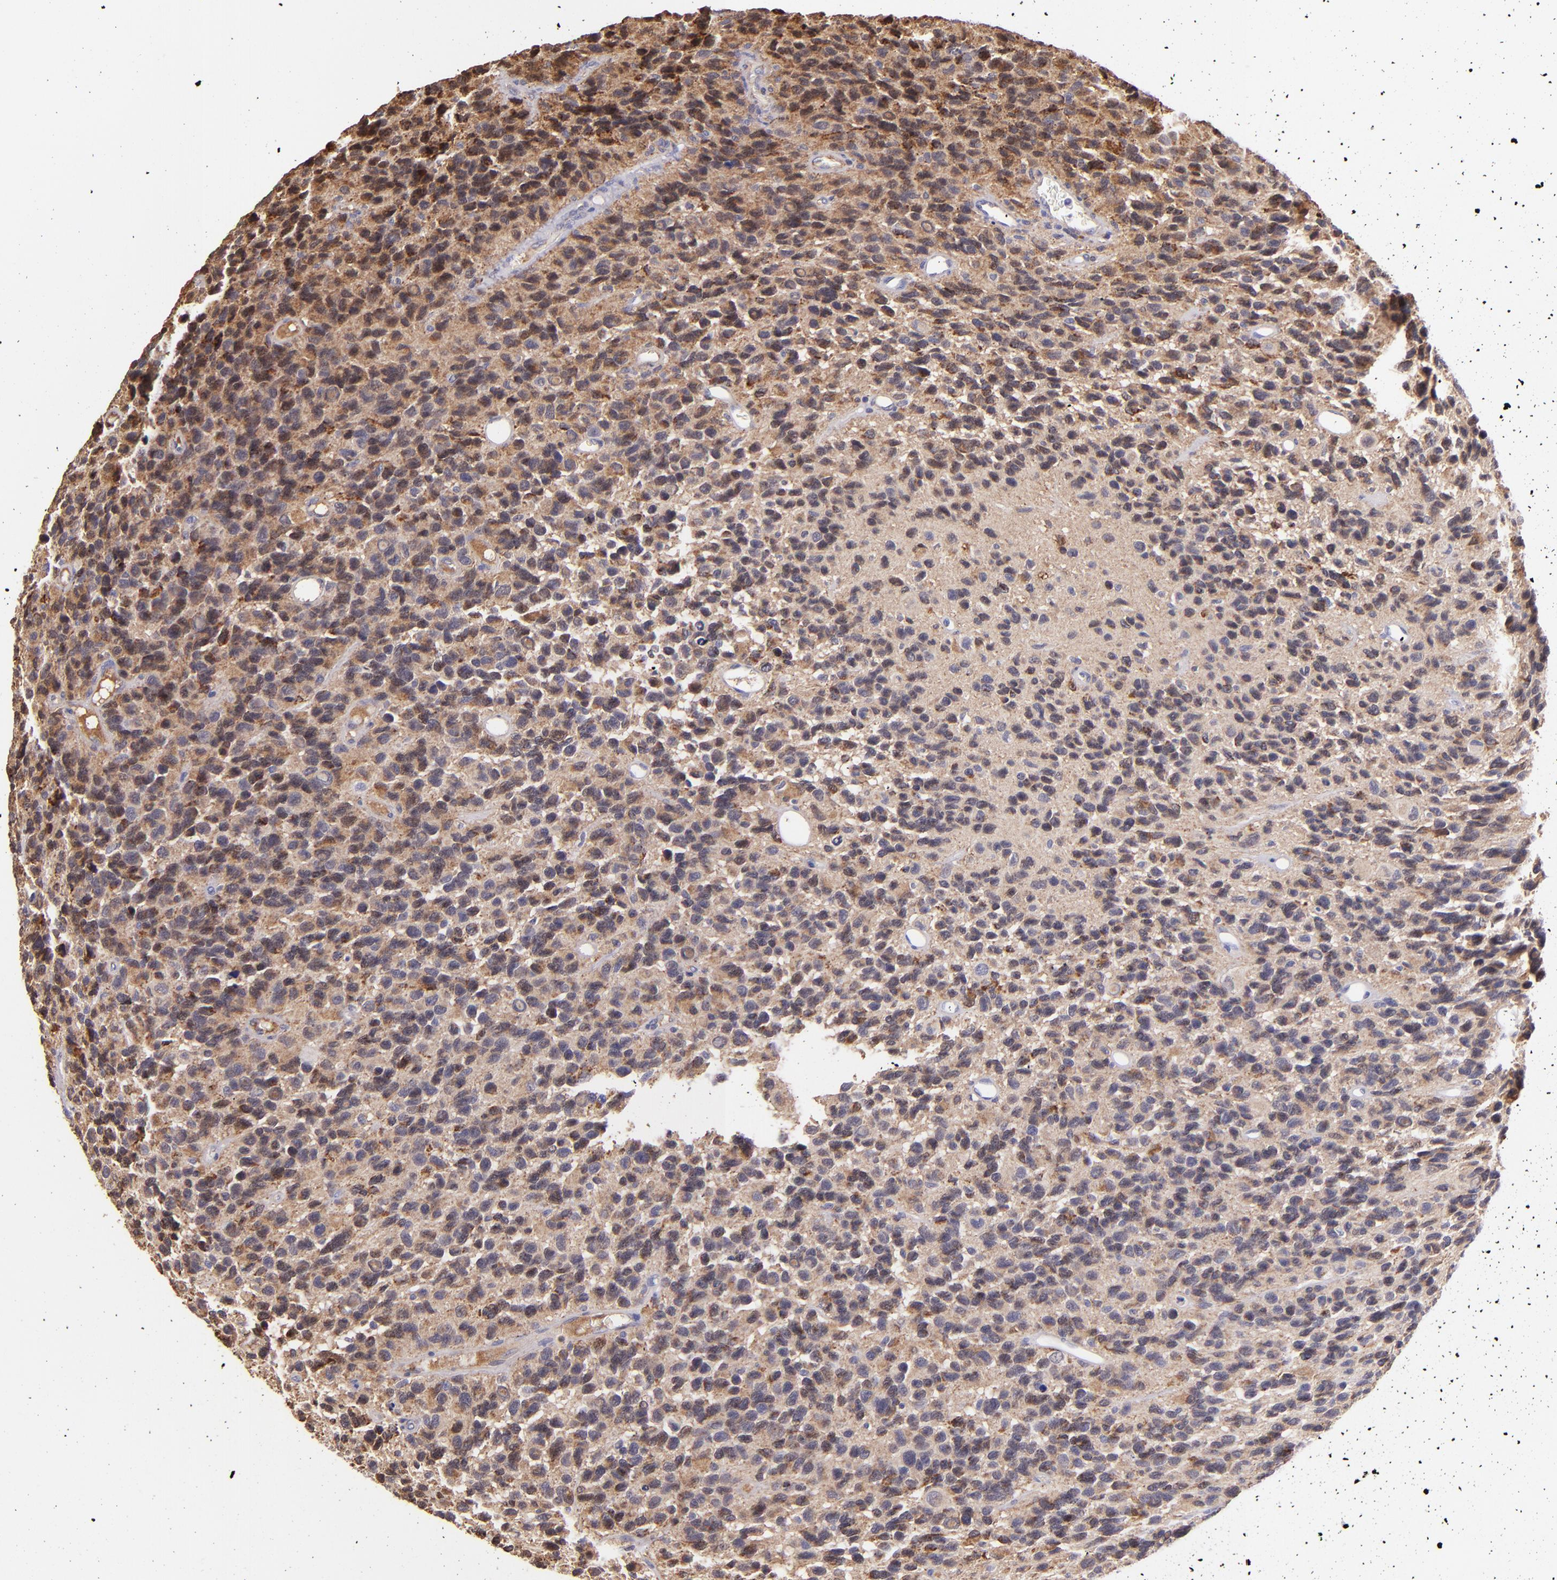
{"staining": {"intensity": "moderate", "quantity": ">75%", "location": "cytoplasmic/membranous"}, "tissue": "glioma", "cell_type": "Tumor cells", "image_type": "cancer", "snomed": [{"axis": "morphology", "description": "Glioma, malignant, High grade"}, {"axis": "topography", "description": "Brain"}], "caption": "This histopathology image reveals immunohistochemistry staining of human glioma, with medium moderate cytoplasmic/membranous expression in approximately >75% of tumor cells.", "gene": "SH2D4A", "patient": {"sex": "male", "age": 77}}